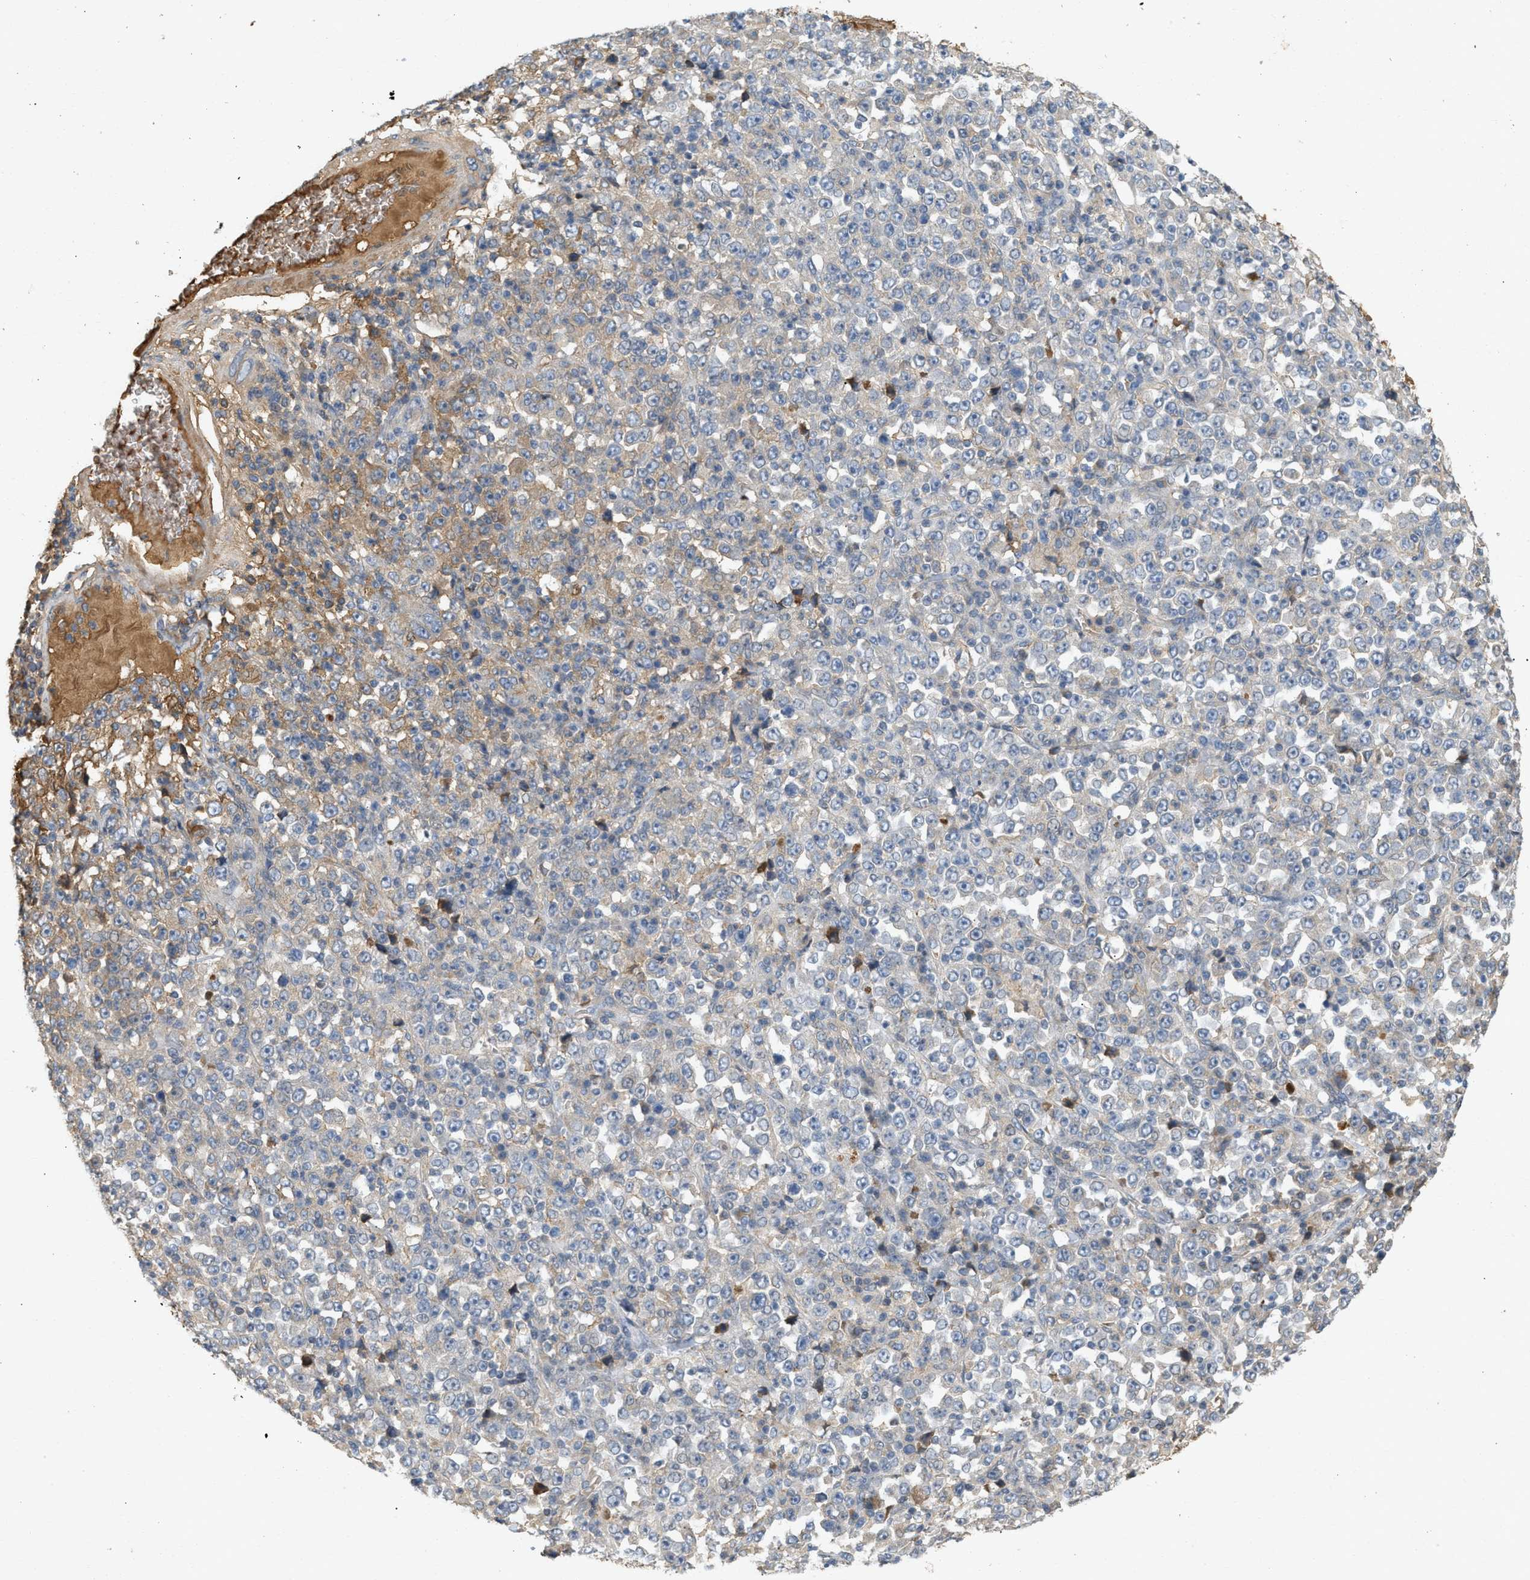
{"staining": {"intensity": "moderate", "quantity": "<25%", "location": "cytoplasmic/membranous"}, "tissue": "stomach cancer", "cell_type": "Tumor cells", "image_type": "cancer", "snomed": [{"axis": "morphology", "description": "Normal tissue, NOS"}, {"axis": "morphology", "description": "Adenocarcinoma, NOS"}, {"axis": "topography", "description": "Stomach, upper"}, {"axis": "topography", "description": "Stomach"}], "caption": "Immunohistochemical staining of stomach cancer (adenocarcinoma) displays low levels of moderate cytoplasmic/membranous protein positivity in approximately <25% of tumor cells. (IHC, brightfield microscopy, high magnification).", "gene": "F8", "patient": {"sex": "male", "age": 59}}